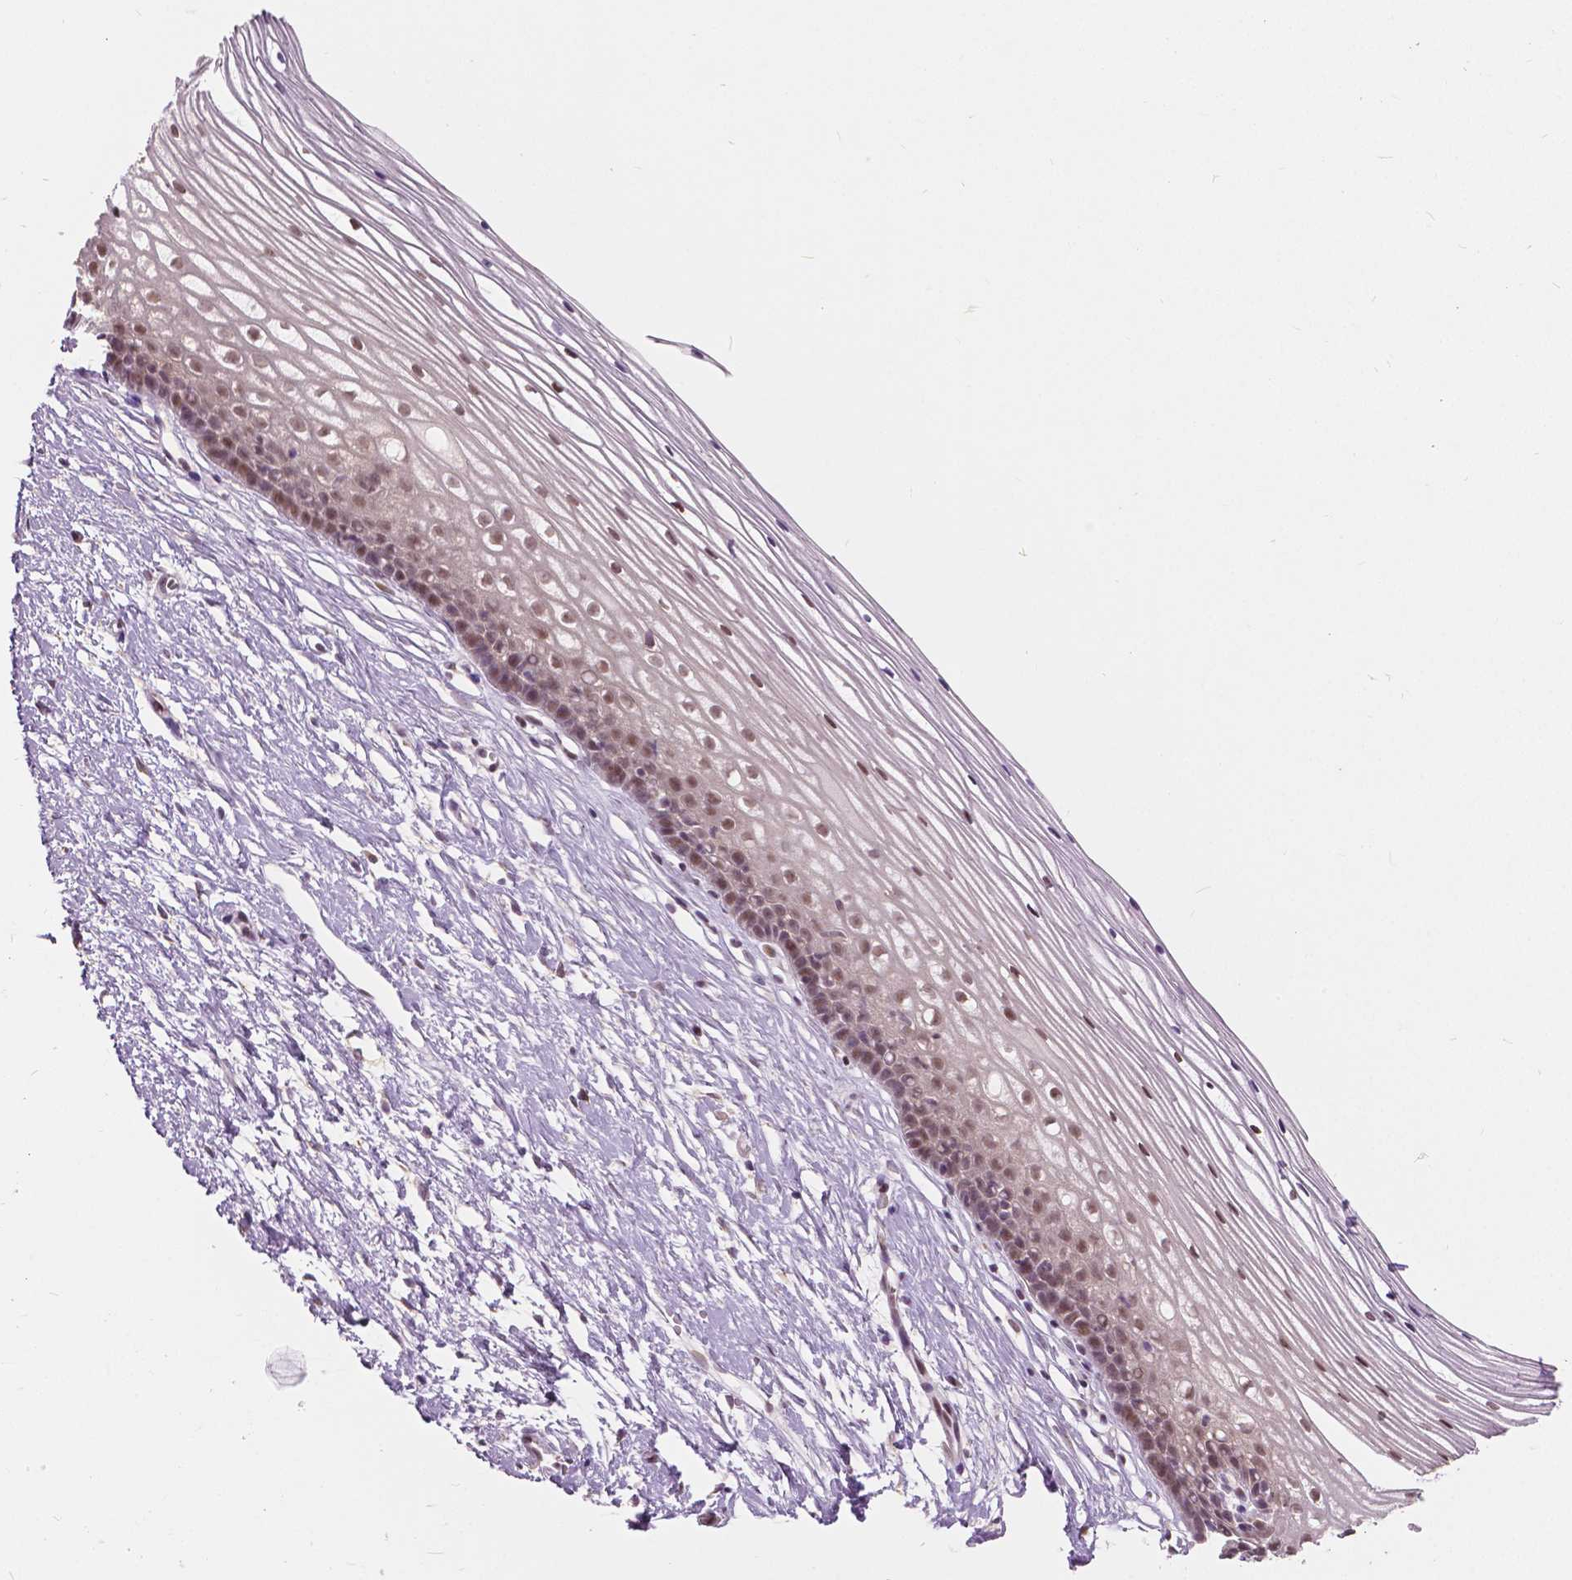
{"staining": {"intensity": "weak", "quantity": "<25%", "location": "nuclear"}, "tissue": "cervix", "cell_type": "Glandular cells", "image_type": "normal", "snomed": [{"axis": "morphology", "description": "Normal tissue, NOS"}, {"axis": "topography", "description": "Cervix"}], "caption": "Immunohistochemistry micrograph of benign cervix: cervix stained with DAB (3,3'-diaminobenzidine) displays no significant protein positivity in glandular cells.", "gene": "DLX6", "patient": {"sex": "female", "age": 40}}